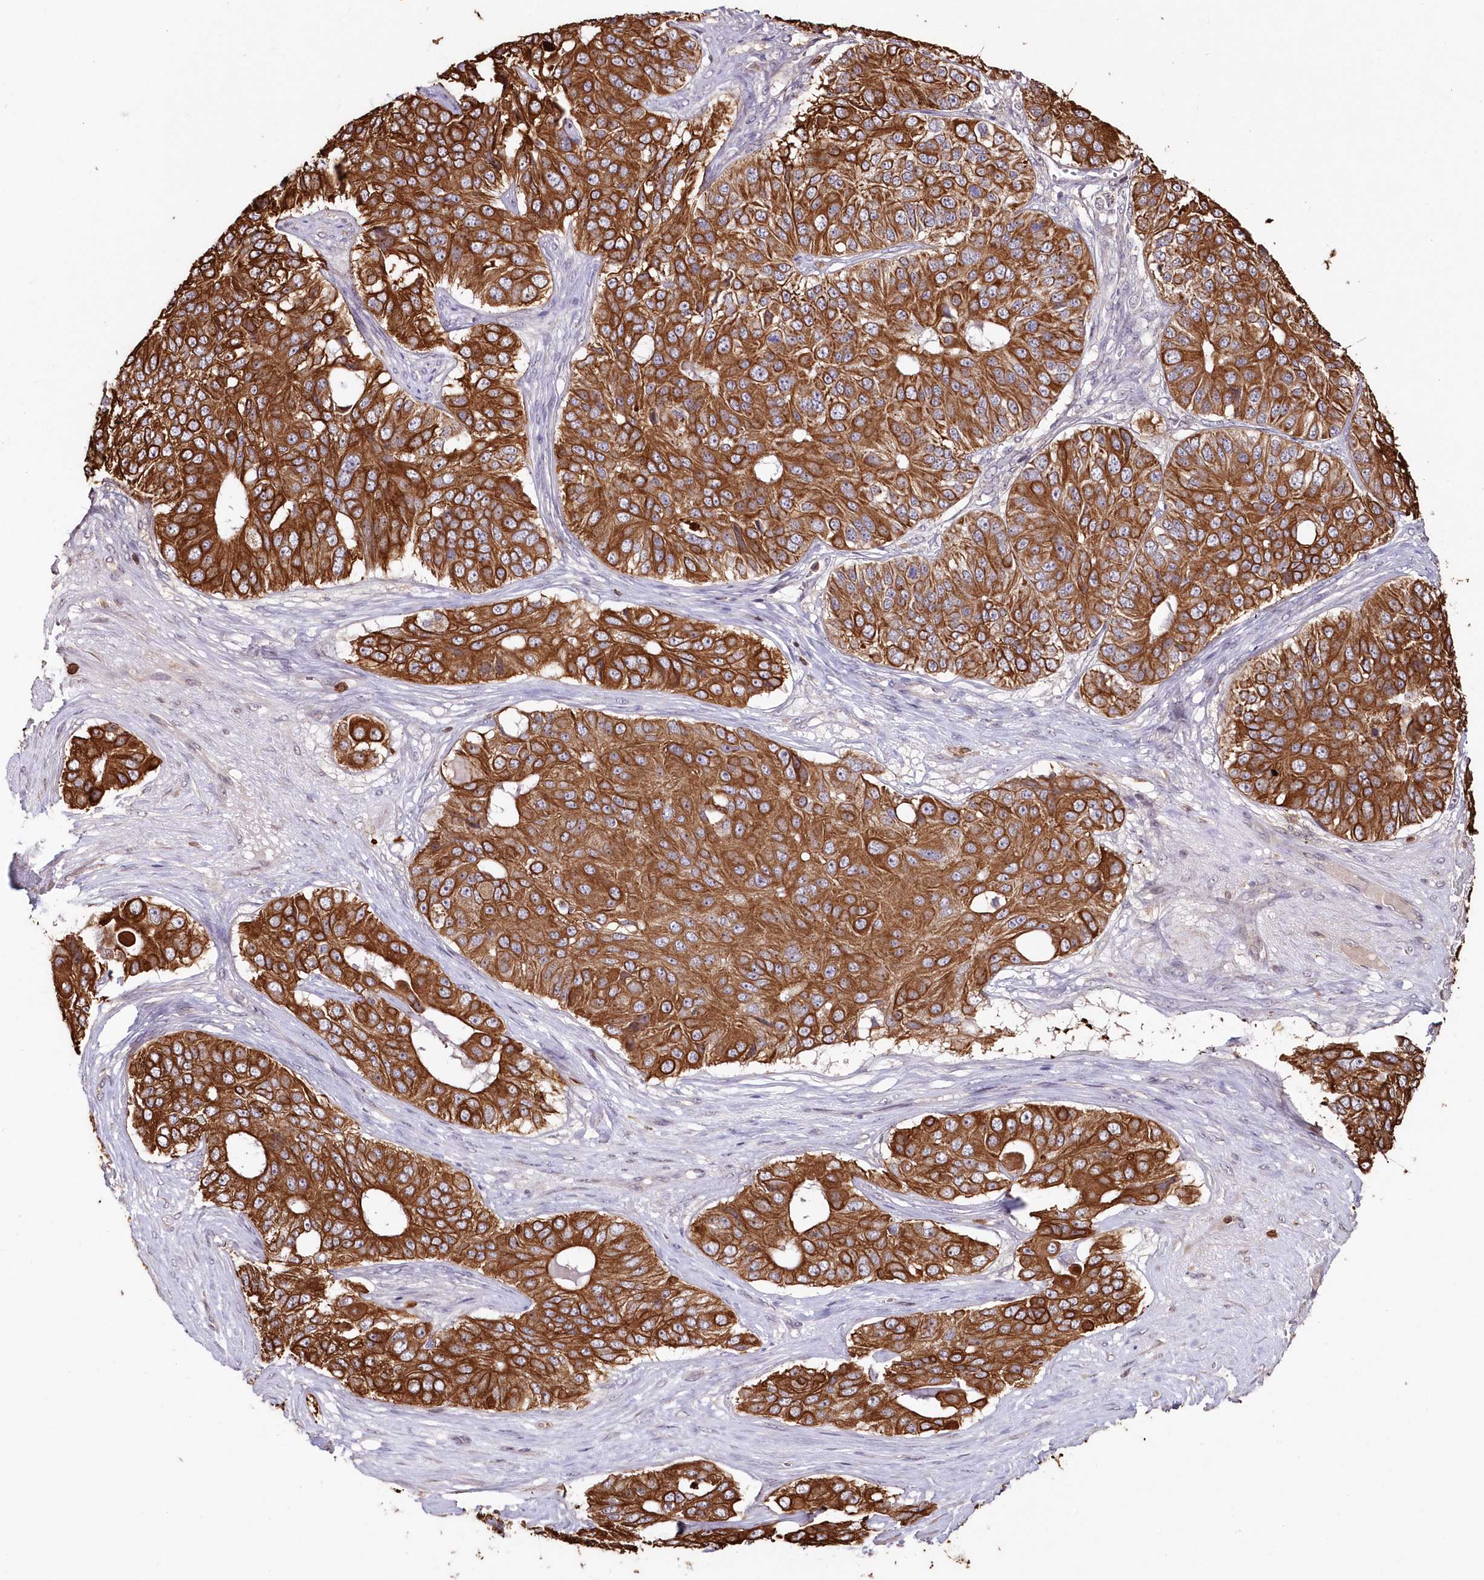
{"staining": {"intensity": "strong", "quantity": ">75%", "location": "cytoplasmic/membranous"}, "tissue": "ovarian cancer", "cell_type": "Tumor cells", "image_type": "cancer", "snomed": [{"axis": "morphology", "description": "Carcinoma, endometroid"}, {"axis": "topography", "description": "Ovary"}], "caption": "An immunohistochemistry micrograph of neoplastic tissue is shown. Protein staining in brown shows strong cytoplasmic/membranous positivity in ovarian cancer within tumor cells. Using DAB (brown) and hematoxylin (blue) stains, captured at high magnification using brightfield microscopy.", "gene": "SNED1", "patient": {"sex": "female", "age": 51}}